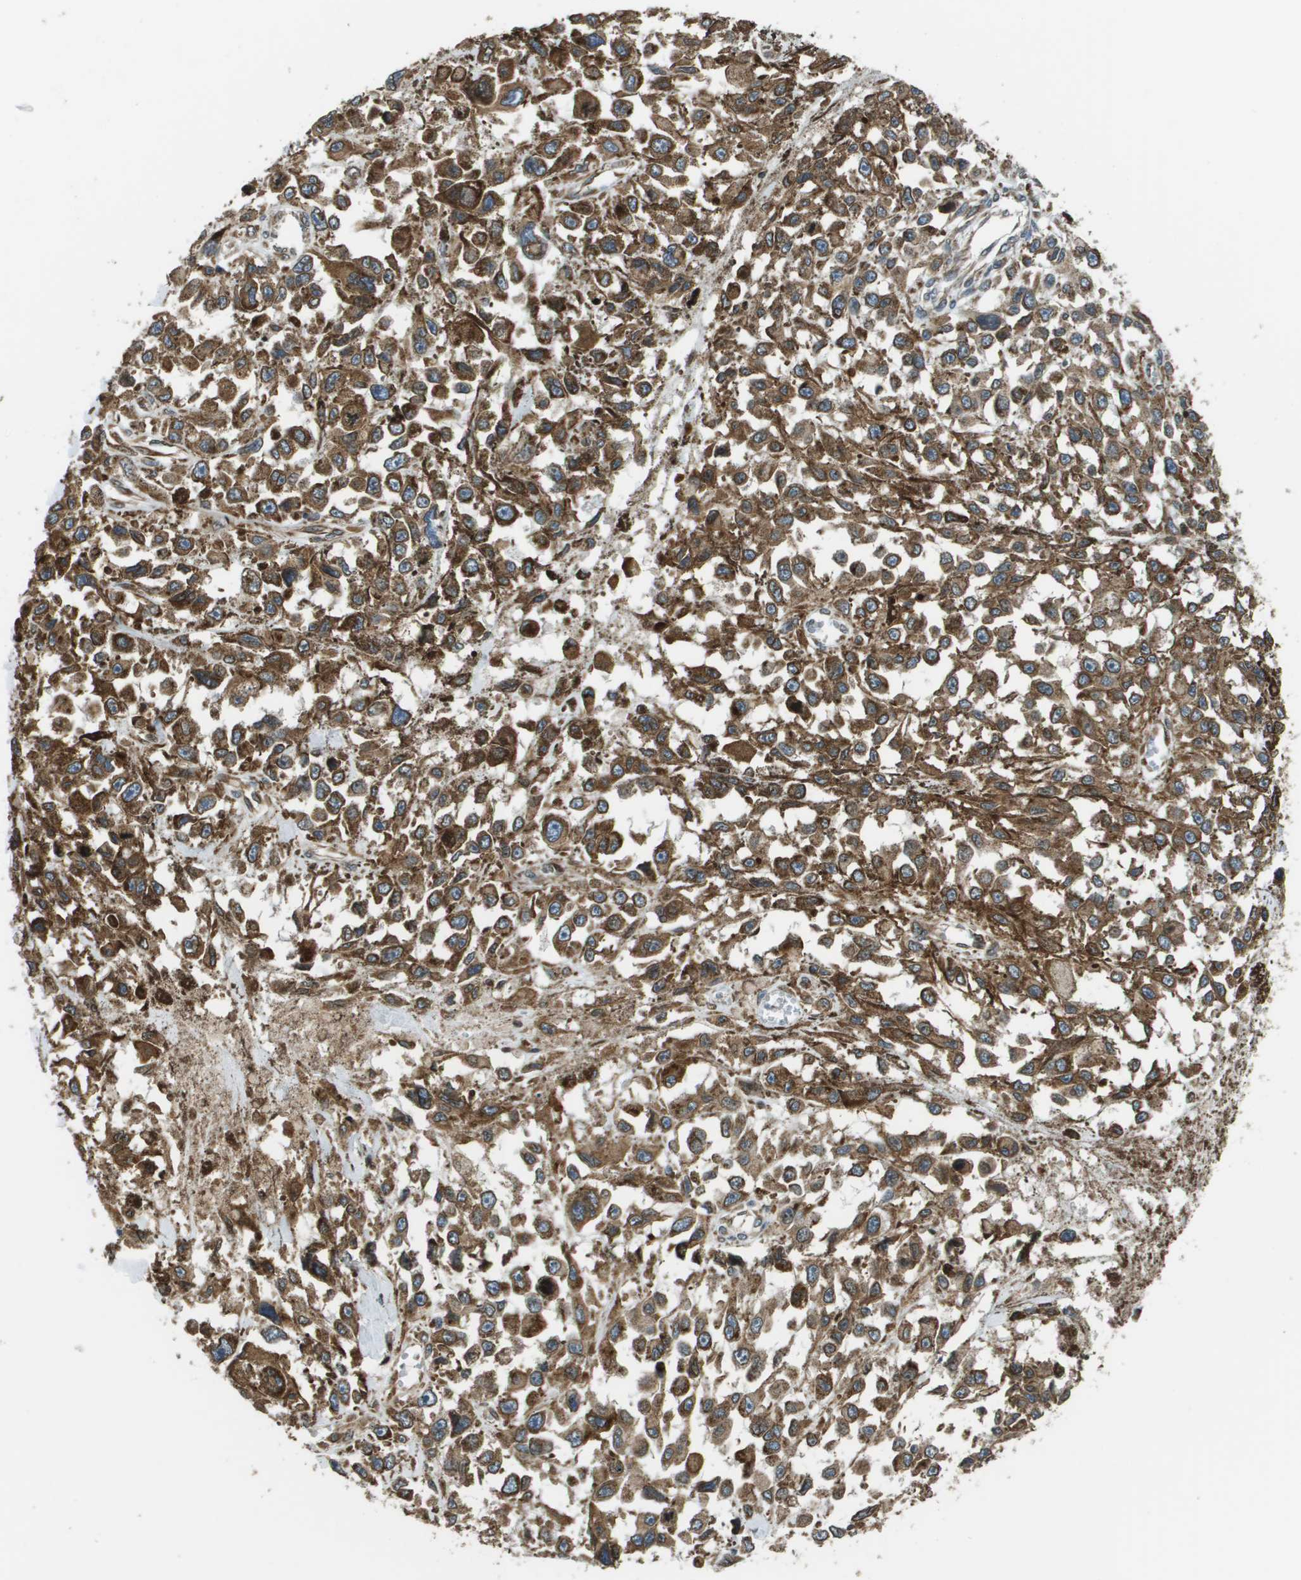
{"staining": {"intensity": "moderate", "quantity": ">75%", "location": "cytoplasmic/membranous"}, "tissue": "melanoma", "cell_type": "Tumor cells", "image_type": "cancer", "snomed": [{"axis": "morphology", "description": "Malignant melanoma, Metastatic site"}, {"axis": "topography", "description": "Lymph node"}], "caption": "This image demonstrates immunohistochemistry staining of human melanoma, with medium moderate cytoplasmic/membranous staining in approximately >75% of tumor cells.", "gene": "SEC62", "patient": {"sex": "male", "age": 59}}